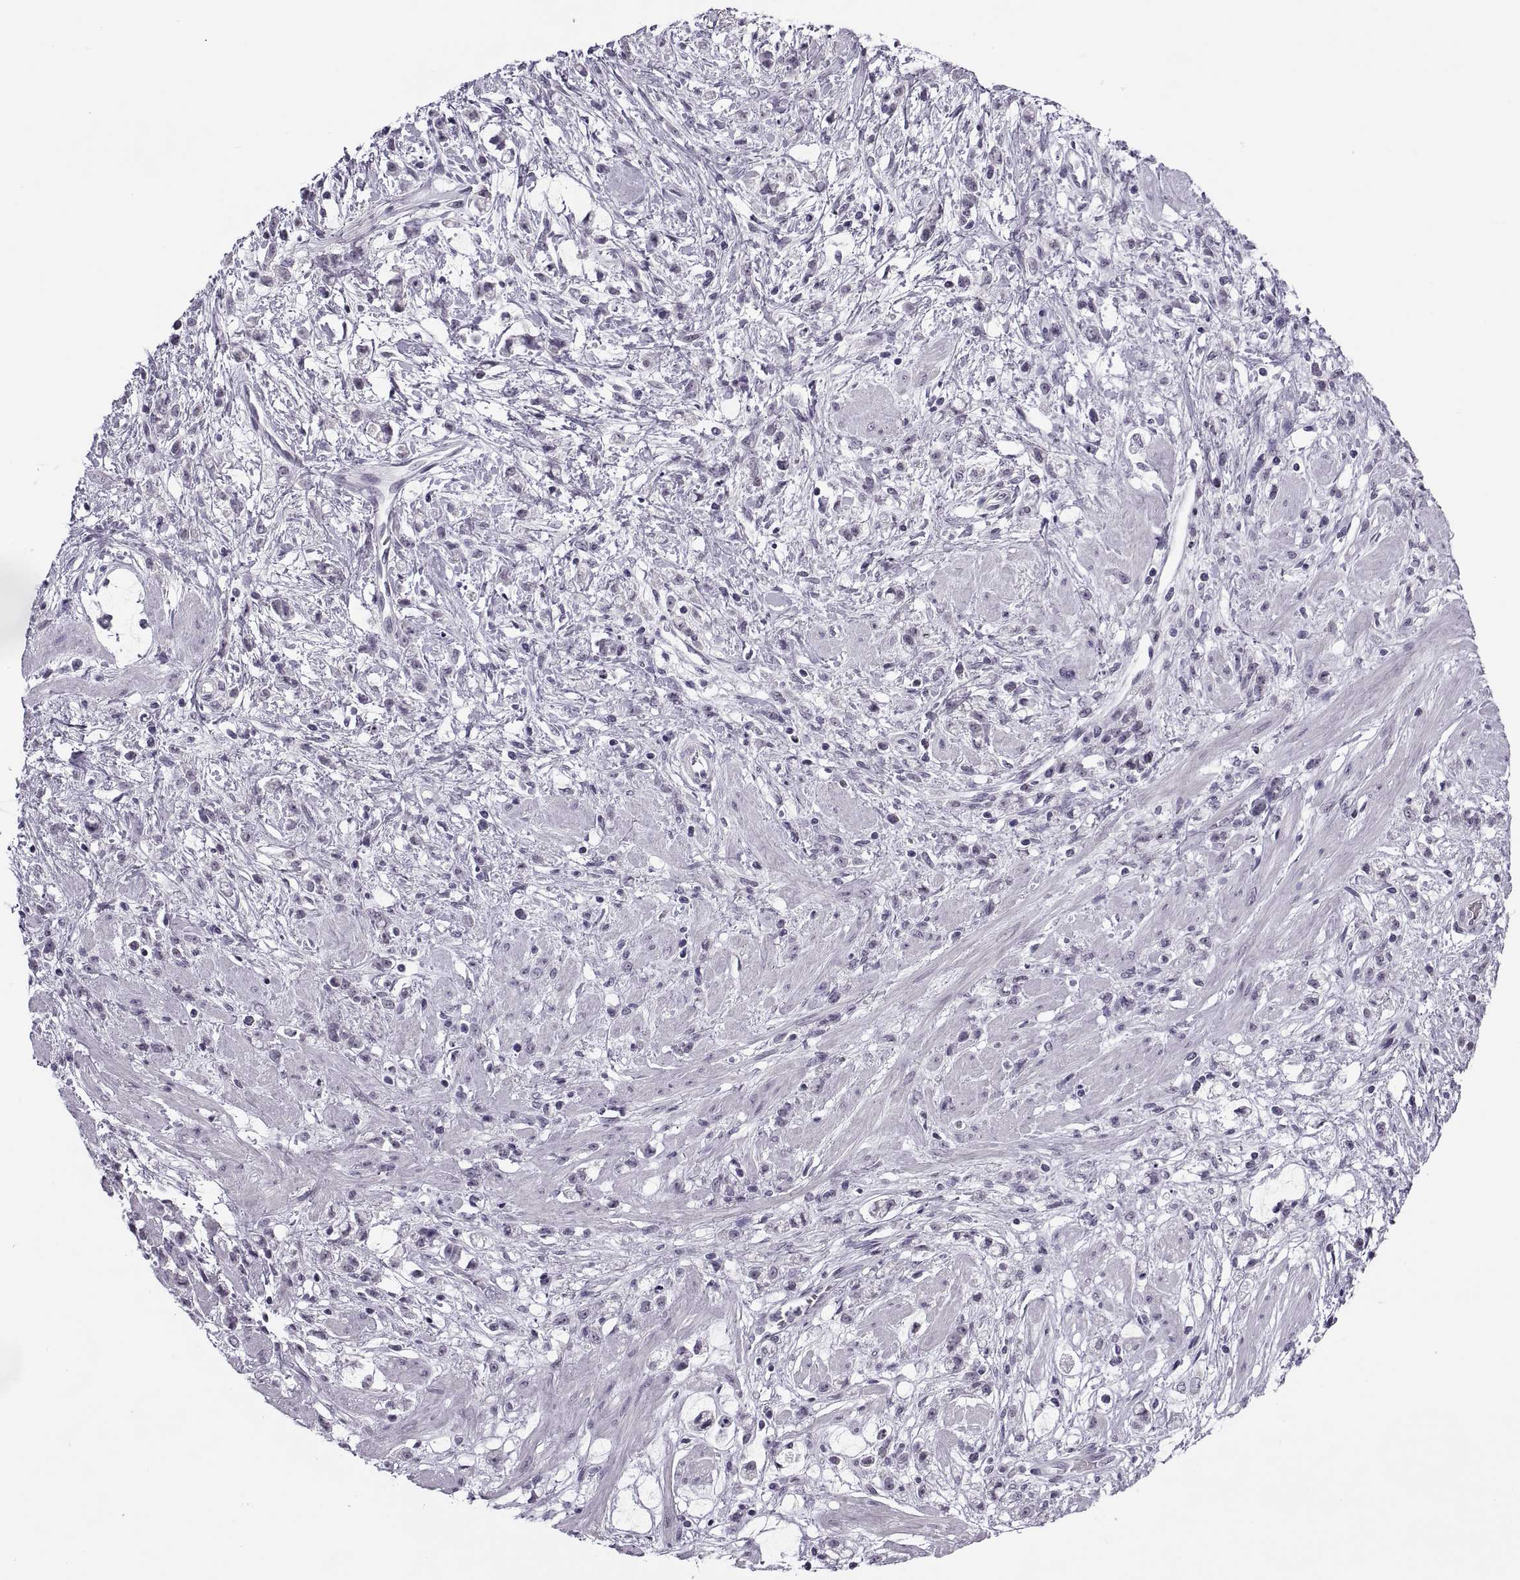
{"staining": {"intensity": "negative", "quantity": "none", "location": "none"}, "tissue": "stomach cancer", "cell_type": "Tumor cells", "image_type": "cancer", "snomed": [{"axis": "morphology", "description": "Adenocarcinoma, NOS"}, {"axis": "topography", "description": "Stomach"}], "caption": "The photomicrograph reveals no significant staining in tumor cells of adenocarcinoma (stomach).", "gene": "TBC1D3G", "patient": {"sex": "female", "age": 60}}